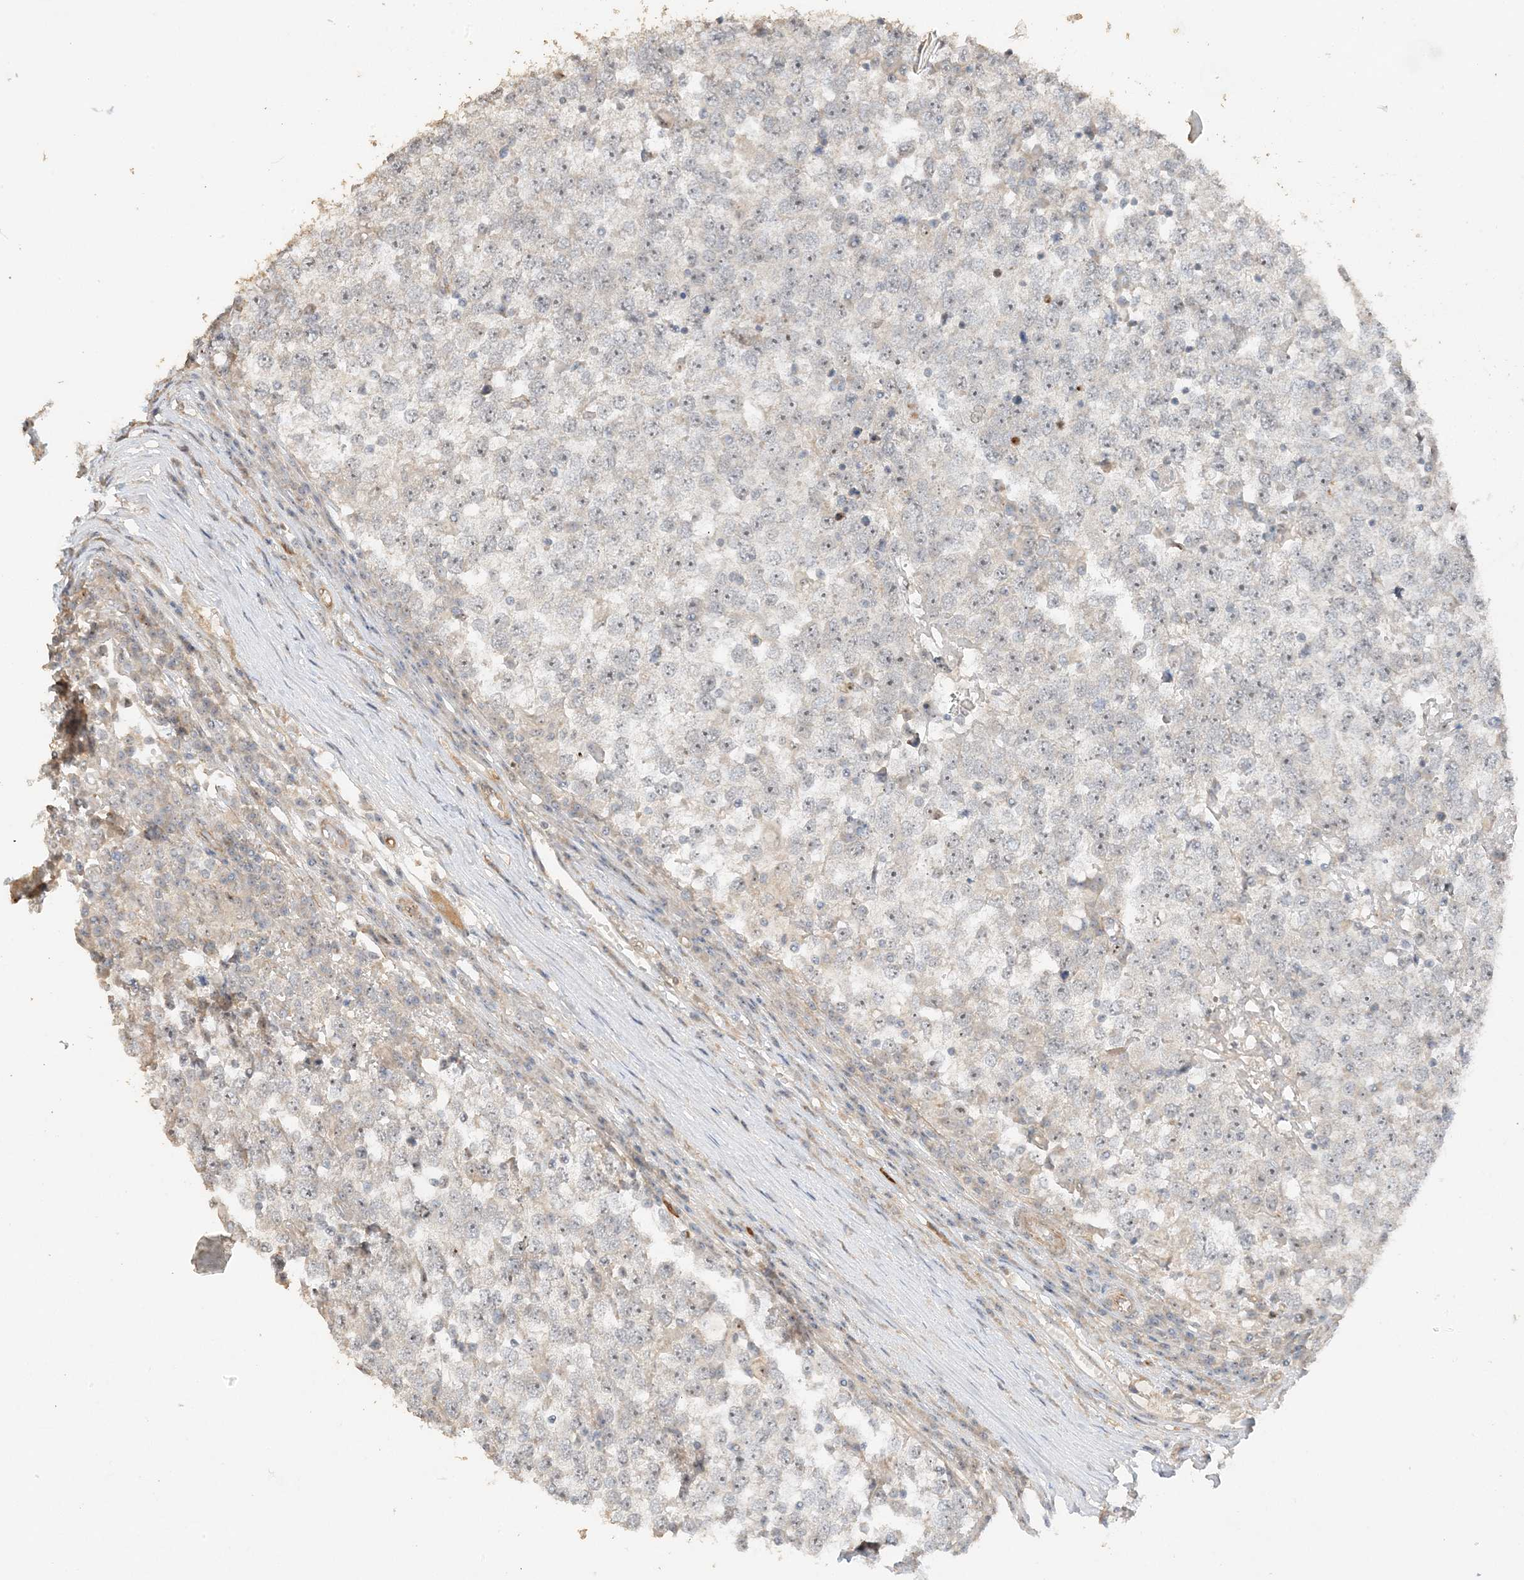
{"staining": {"intensity": "weak", "quantity": "25%-75%", "location": "nuclear"}, "tissue": "testis cancer", "cell_type": "Tumor cells", "image_type": "cancer", "snomed": [{"axis": "morphology", "description": "Seminoma, NOS"}, {"axis": "topography", "description": "Testis"}], "caption": "Testis cancer stained with DAB immunohistochemistry shows low levels of weak nuclear staining in about 25%-75% of tumor cells. Nuclei are stained in blue.", "gene": "DDX18", "patient": {"sex": "male", "age": 65}}